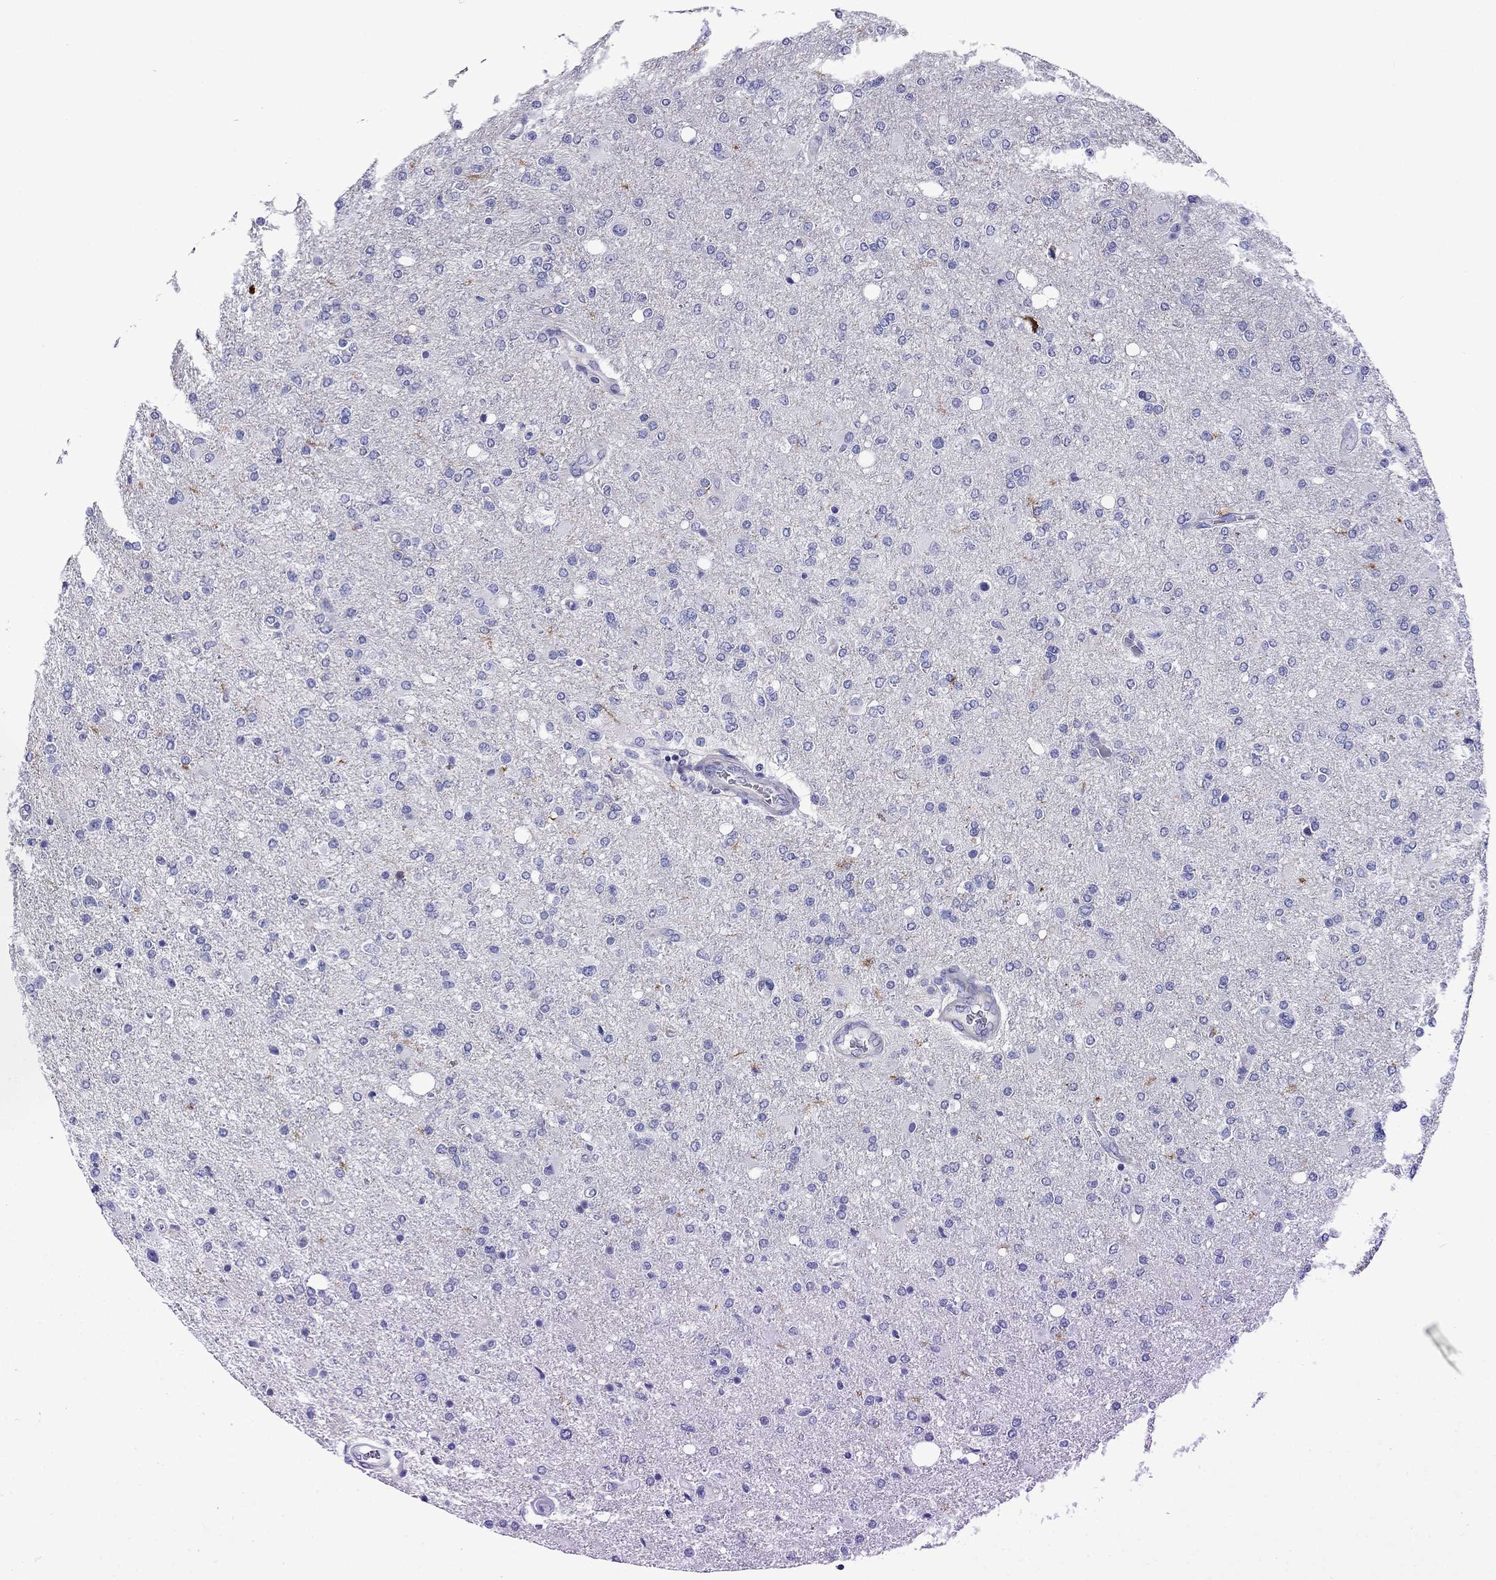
{"staining": {"intensity": "negative", "quantity": "none", "location": "none"}, "tissue": "glioma", "cell_type": "Tumor cells", "image_type": "cancer", "snomed": [{"axis": "morphology", "description": "Glioma, malignant, High grade"}, {"axis": "topography", "description": "Cerebral cortex"}], "caption": "Tumor cells show no significant expression in malignant glioma (high-grade).", "gene": "SCG2", "patient": {"sex": "male", "age": 70}}